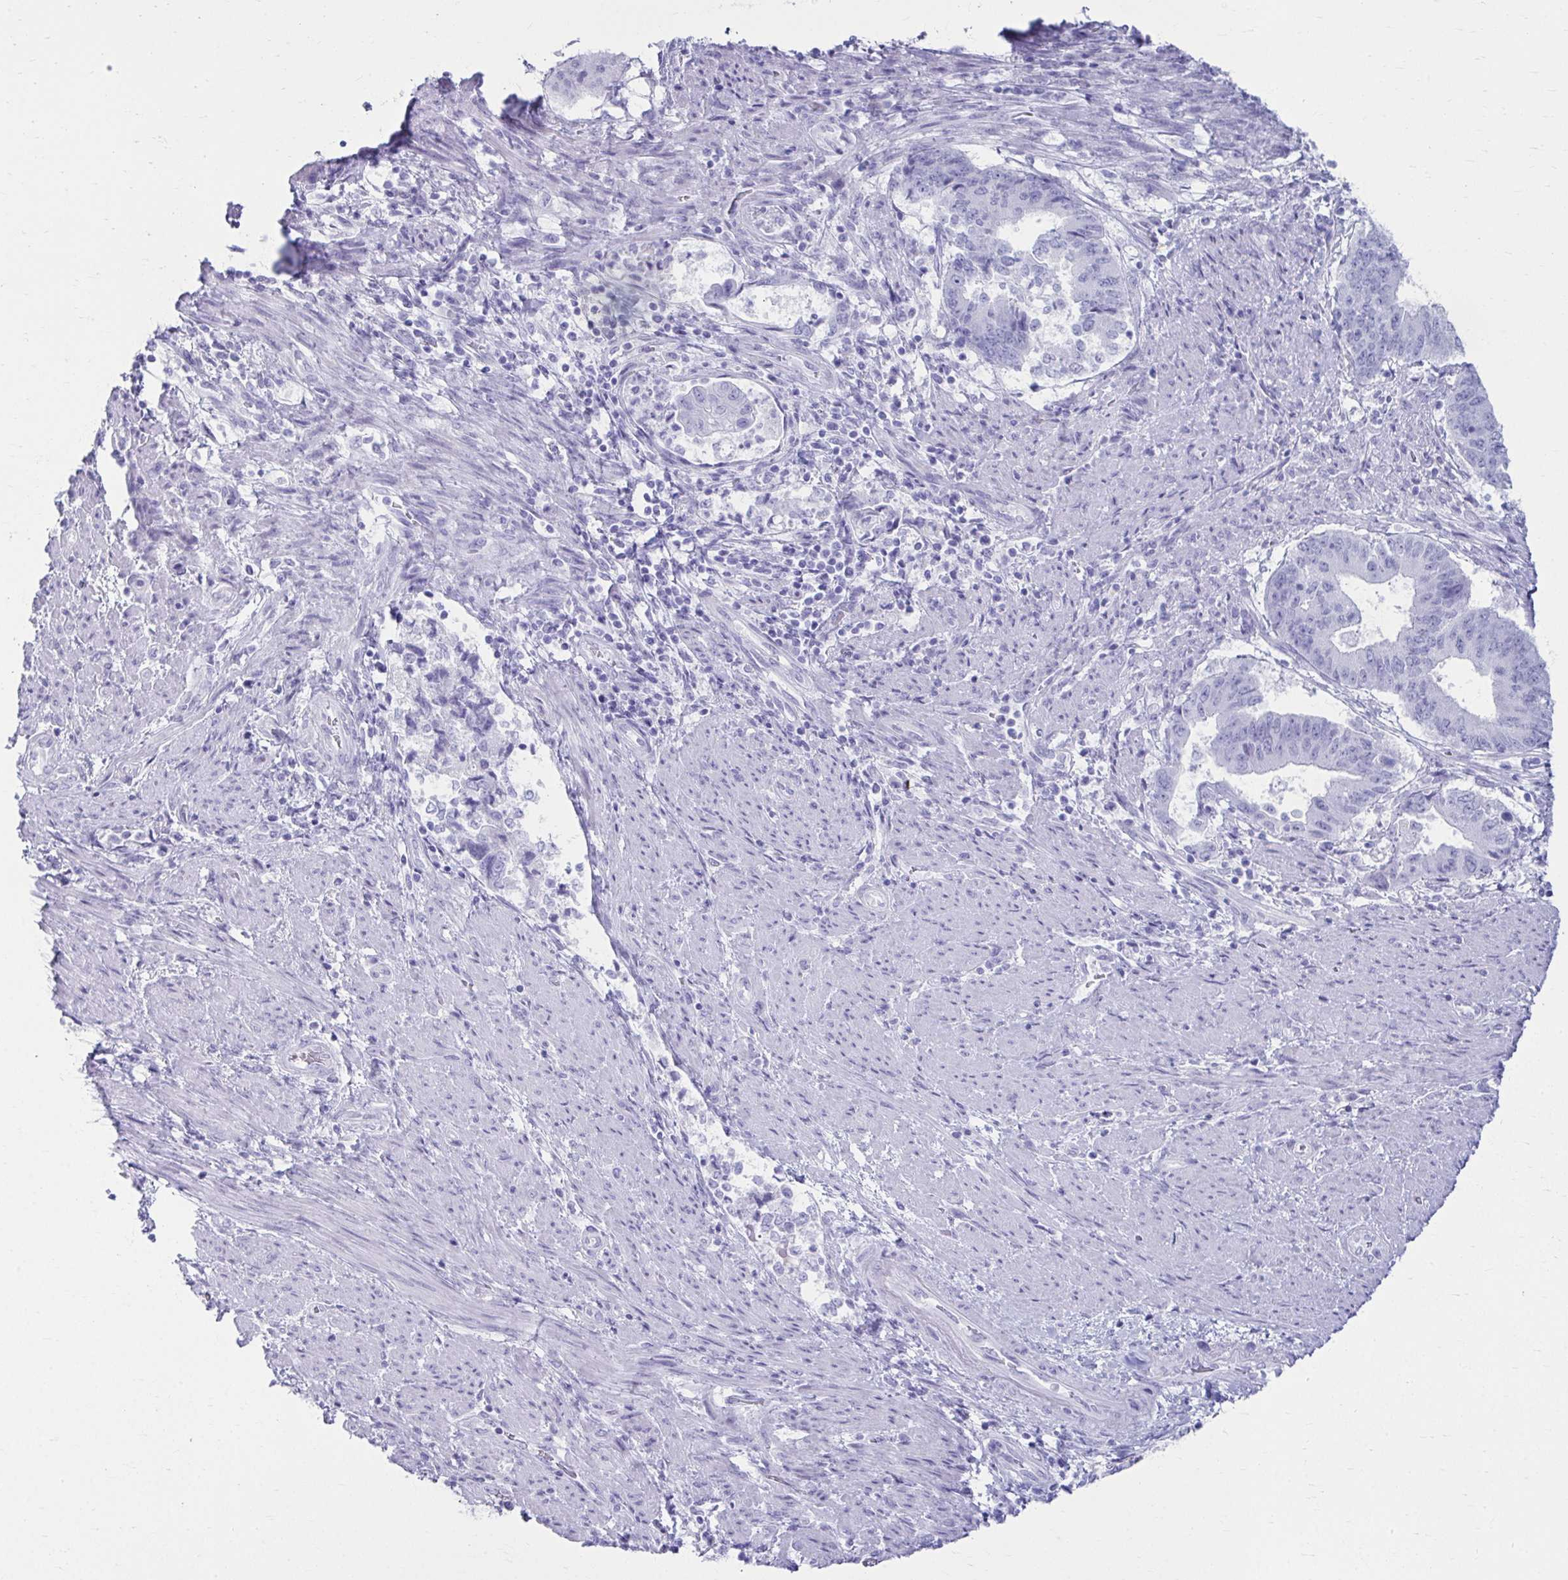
{"staining": {"intensity": "negative", "quantity": "none", "location": "none"}, "tissue": "endometrial cancer", "cell_type": "Tumor cells", "image_type": "cancer", "snomed": [{"axis": "morphology", "description": "Adenocarcinoma, NOS"}, {"axis": "topography", "description": "Endometrium"}], "caption": "A histopathology image of endometrial adenocarcinoma stained for a protein shows no brown staining in tumor cells.", "gene": "ATP4B", "patient": {"sex": "female", "age": 65}}